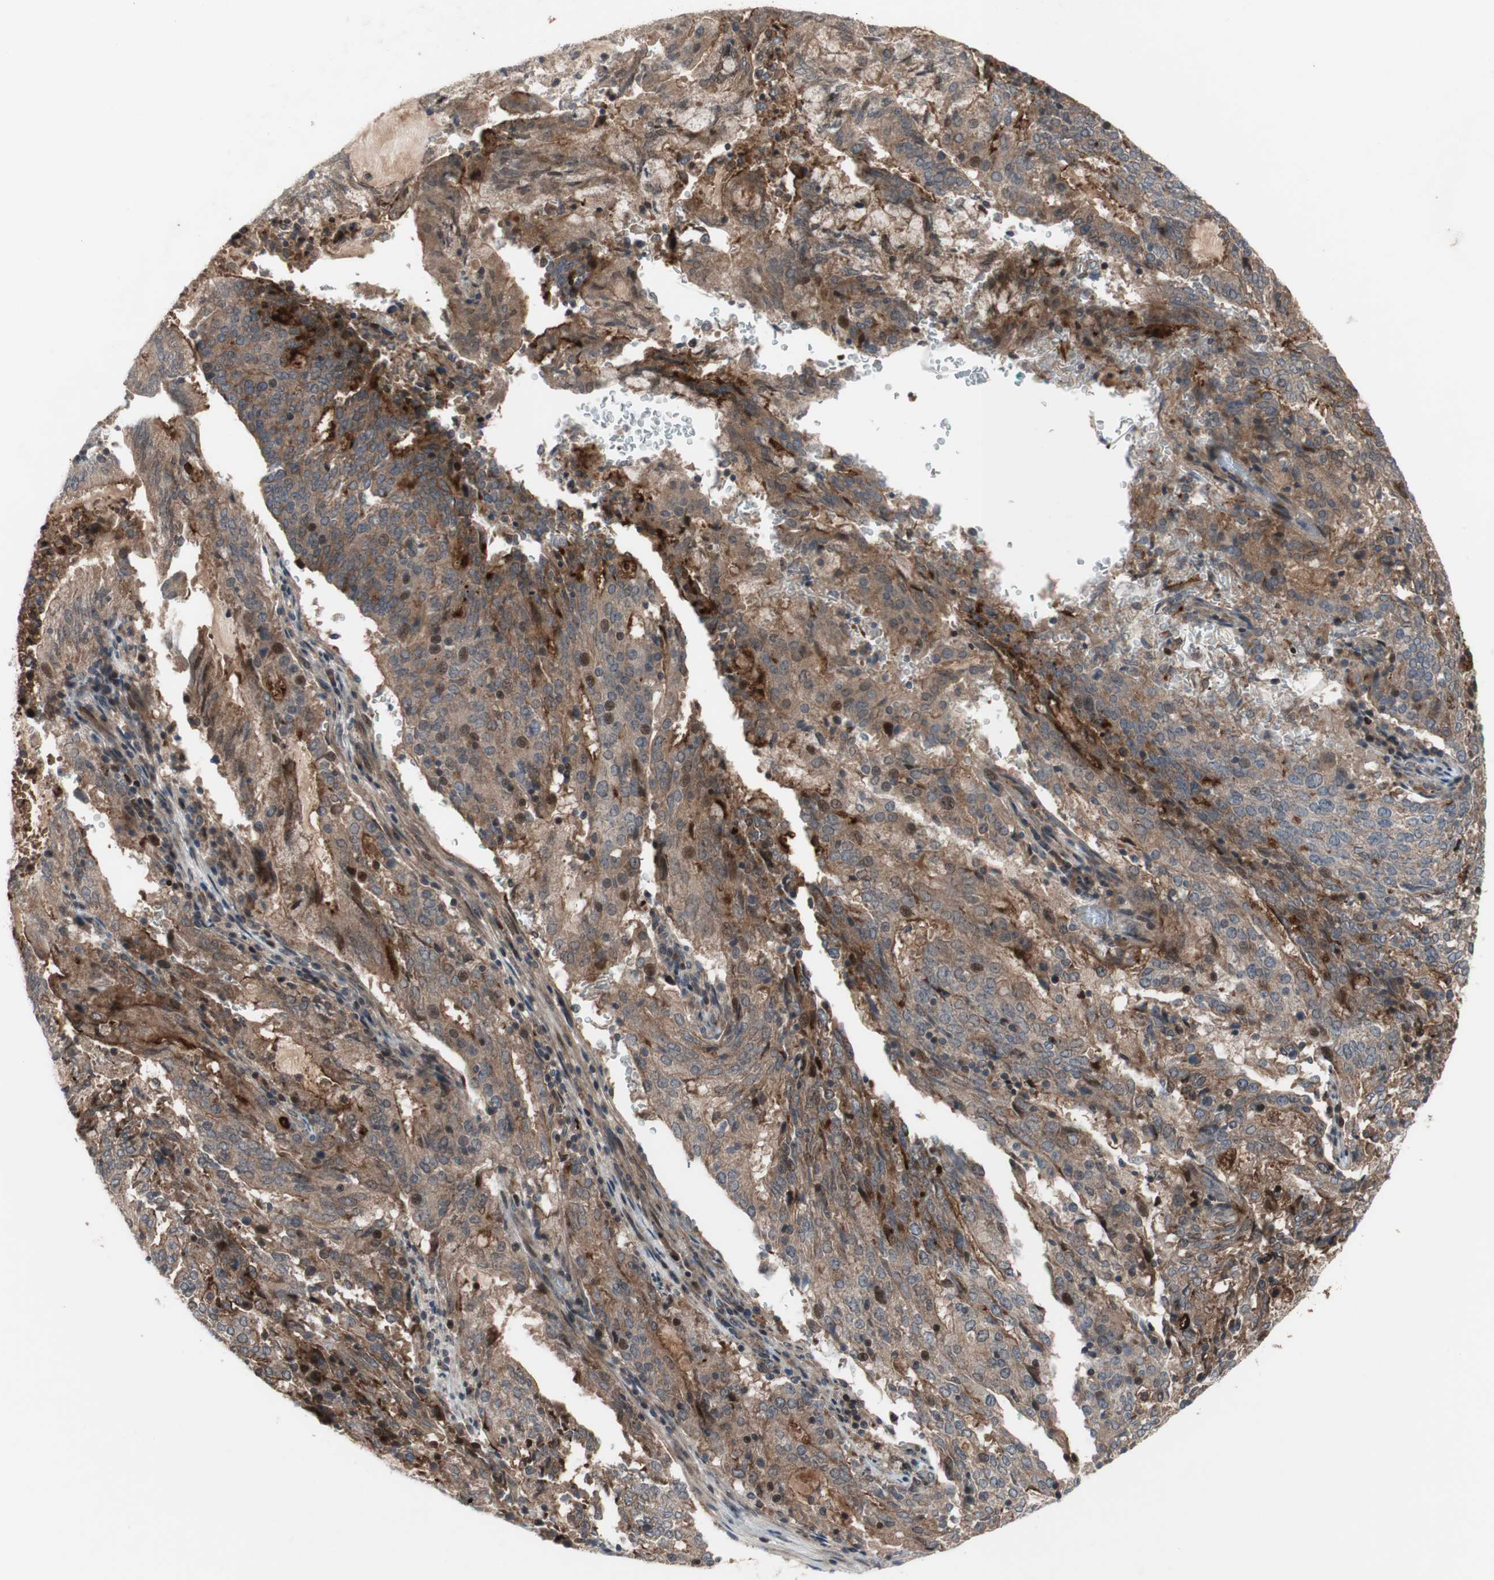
{"staining": {"intensity": "weak", "quantity": ">75%", "location": "cytoplasmic/membranous"}, "tissue": "cervical cancer", "cell_type": "Tumor cells", "image_type": "cancer", "snomed": [{"axis": "morphology", "description": "Adenocarcinoma, NOS"}, {"axis": "topography", "description": "Cervix"}], "caption": "Weak cytoplasmic/membranous protein staining is appreciated in approximately >75% of tumor cells in cervical cancer. The staining was performed using DAB, with brown indicating positive protein expression. Nuclei are stained blue with hematoxylin.", "gene": "OAZ1", "patient": {"sex": "female", "age": 44}}